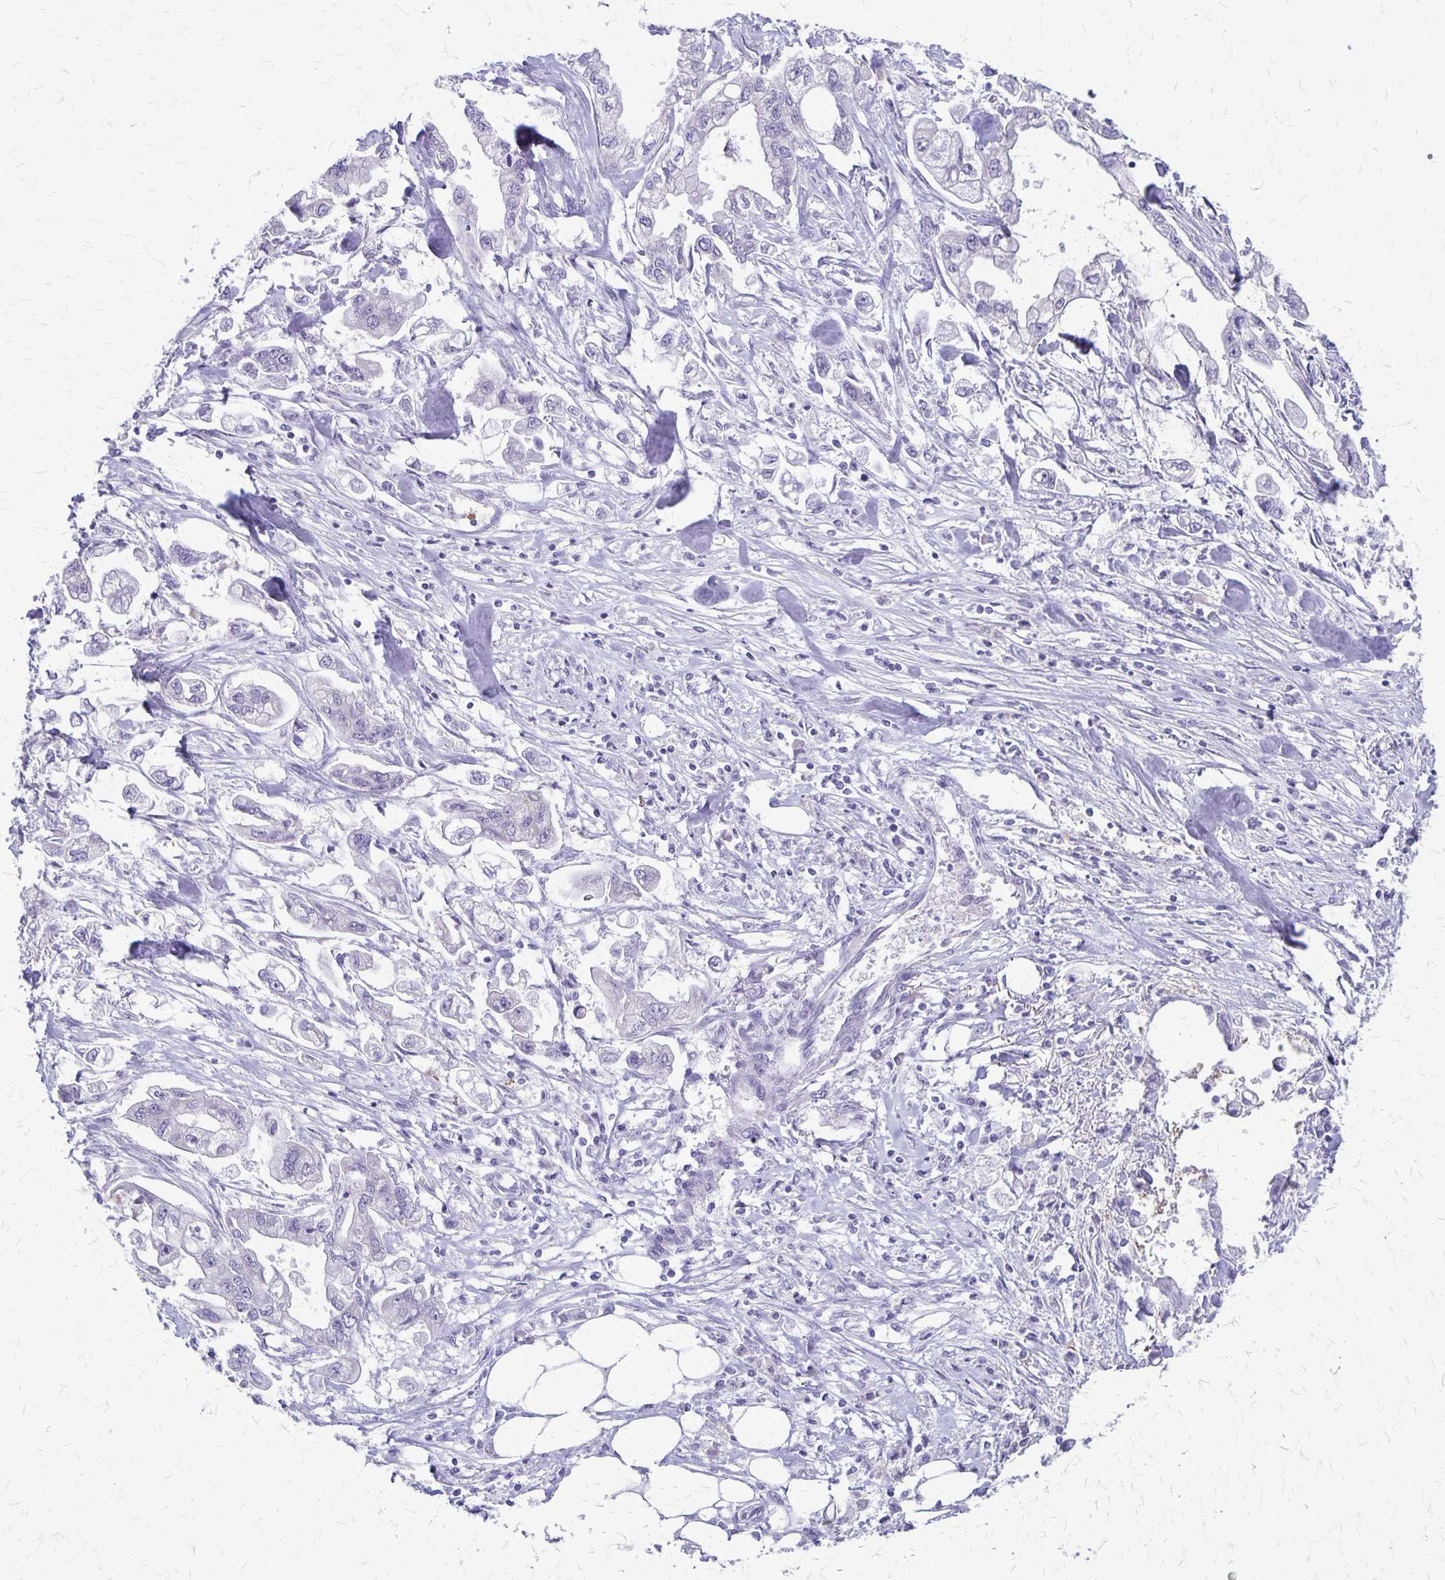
{"staining": {"intensity": "negative", "quantity": "none", "location": "none"}, "tissue": "stomach cancer", "cell_type": "Tumor cells", "image_type": "cancer", "snomed": [{"axis": "morphology", "description": "Adenocarcinoma, NOS"}, {"axis": "topography", "description": "Stomach"}], "caption": "Protein analysis of adenocarcinoma (stomach) shows no significant expression in tumor cells.", "gene": "PLXNB3", "patient": {"sex": "male", "age": 62}}